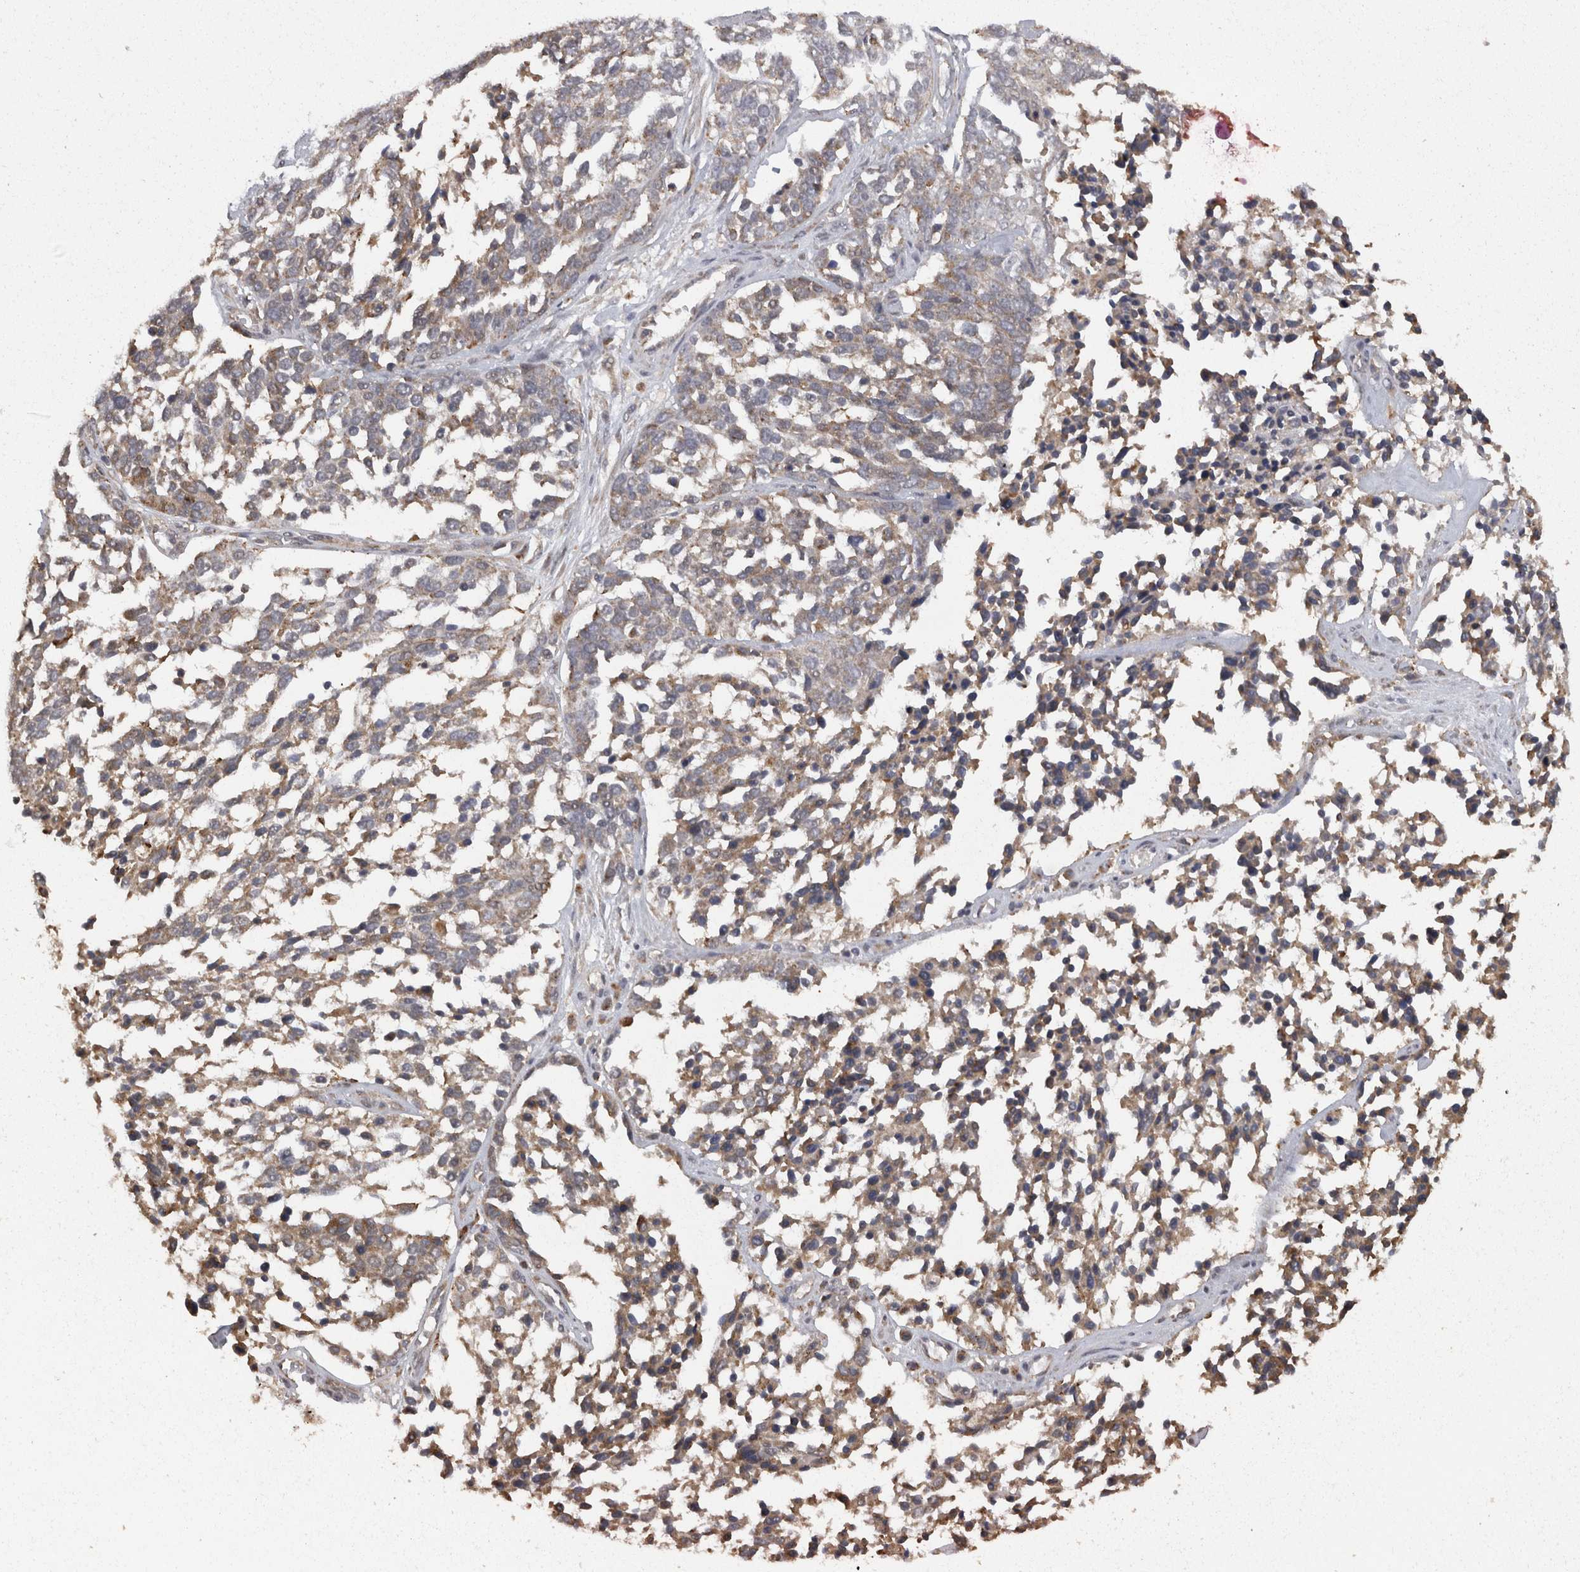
{"staining": {"intensity": "weak", "quantity": ">75%", "location": "cytoplasmic/membranous"}, "tissue": "ovarian cancer", "cell_type": "Tumor cells", "image_type": "cancer", "snomed": [{"axis": "morphology", "description": "Cystadenocarcinoma, serous, NOS"}, {"axis": "topography", "description": "Ovary"}], "caption": "This image exhibits immunohistochemistry staining of human ovarian cancer (serous cystadenocarcinoma), with low weak cytoplasmic/membranous expression in about >75% of tumor cells.", "gene": "ACAT2", "patient": {"sex": "female", "age": 44}}